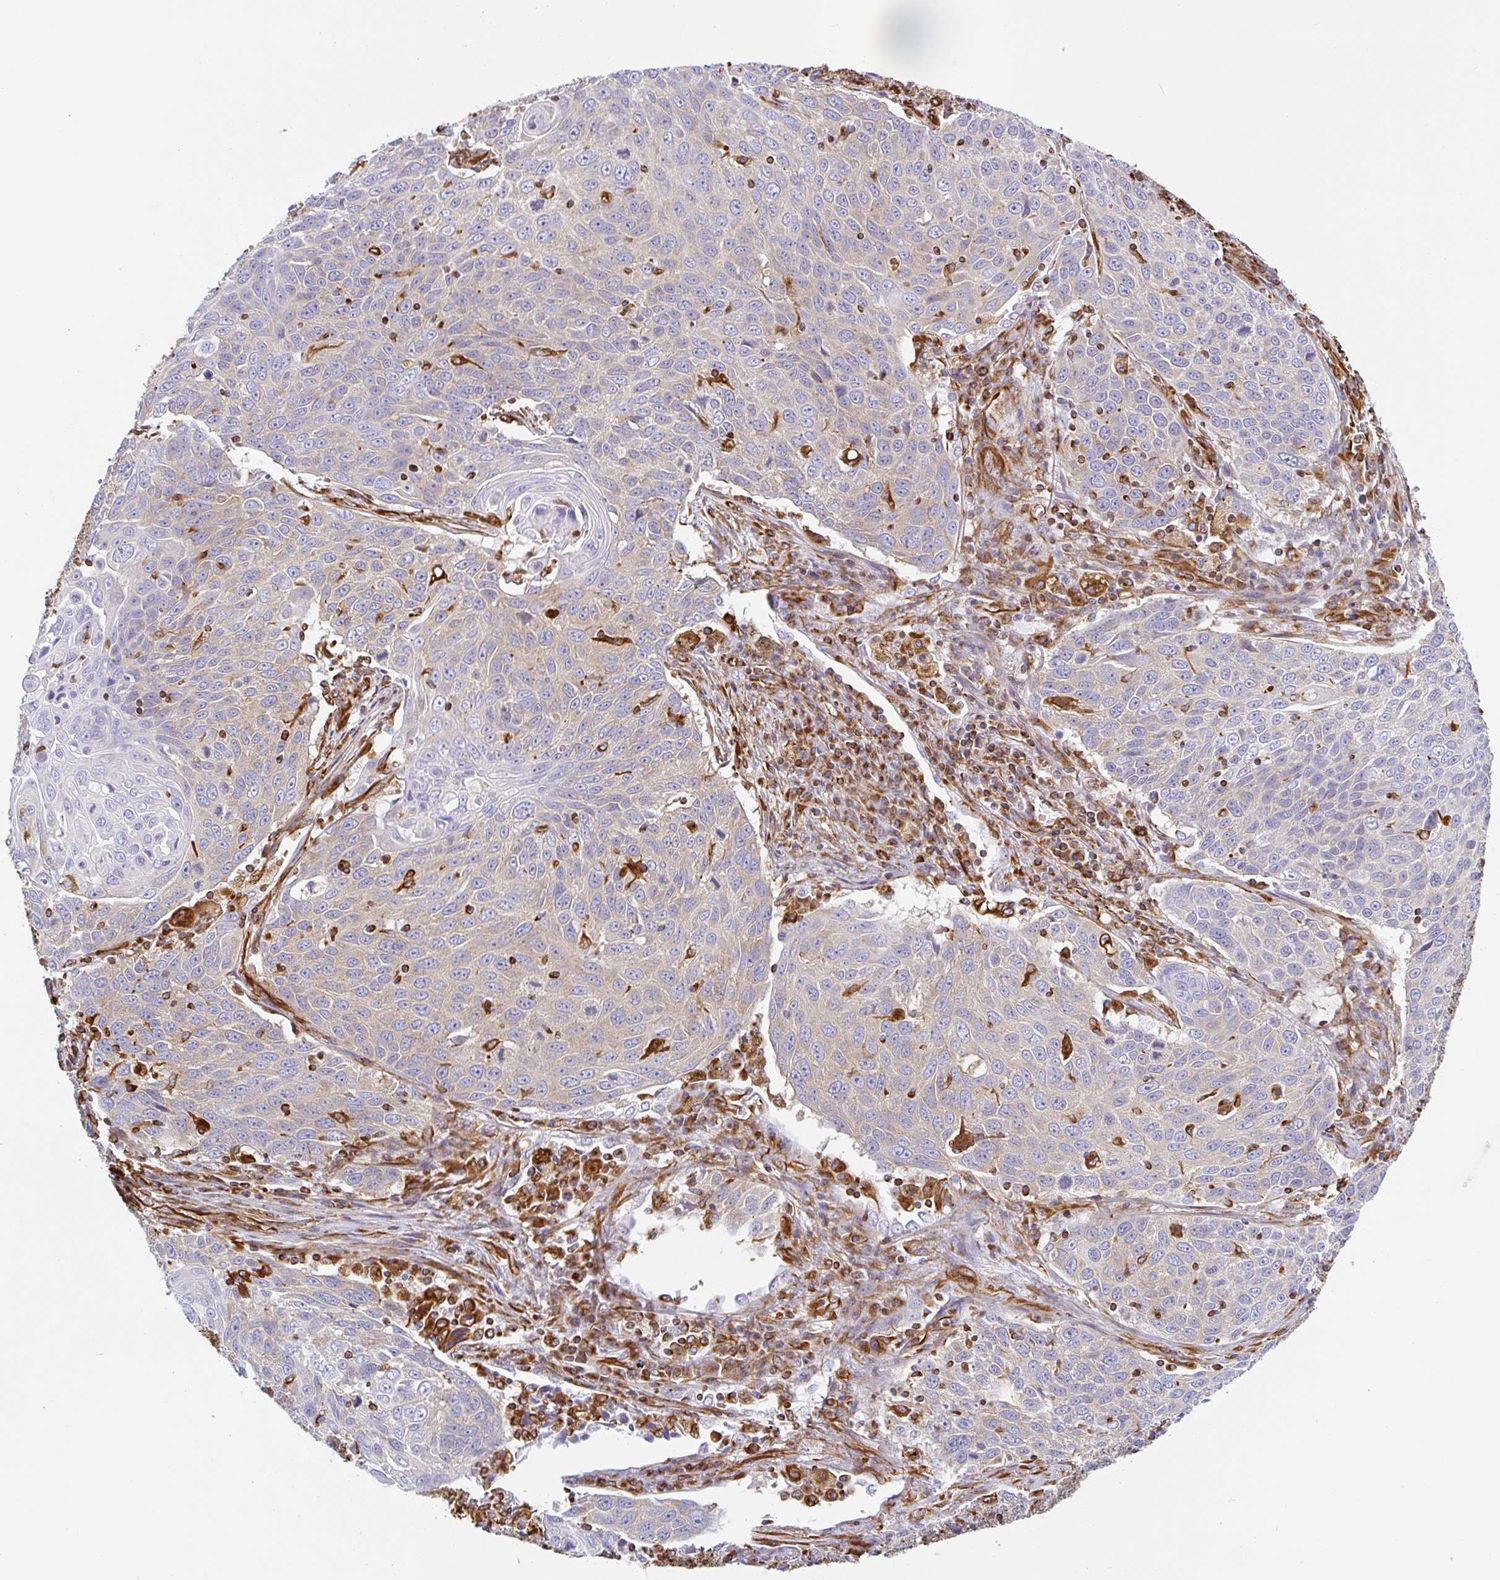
{"staining": {"intensity": "weak", "quantity": ">75%", "location": "cytoplasmic/membranous"}, "tissue": "lung cancer", "cell_type": "Tumor cells", "image_type": "cancer", "snomed": [{"axis": "morphology", "description": "Squamous cell carcinoma, NOS"}, {"axis": "topography", "description": "Lung"}], "caption": "This is an image of immunohistochemistry staining of lung squamous cell carcinoma, which shows weak expression in the cytoplasmic/membranous of tumor cells.", "gene": "PPFIA1", "patient": {"sex": "male", "age": 78}}